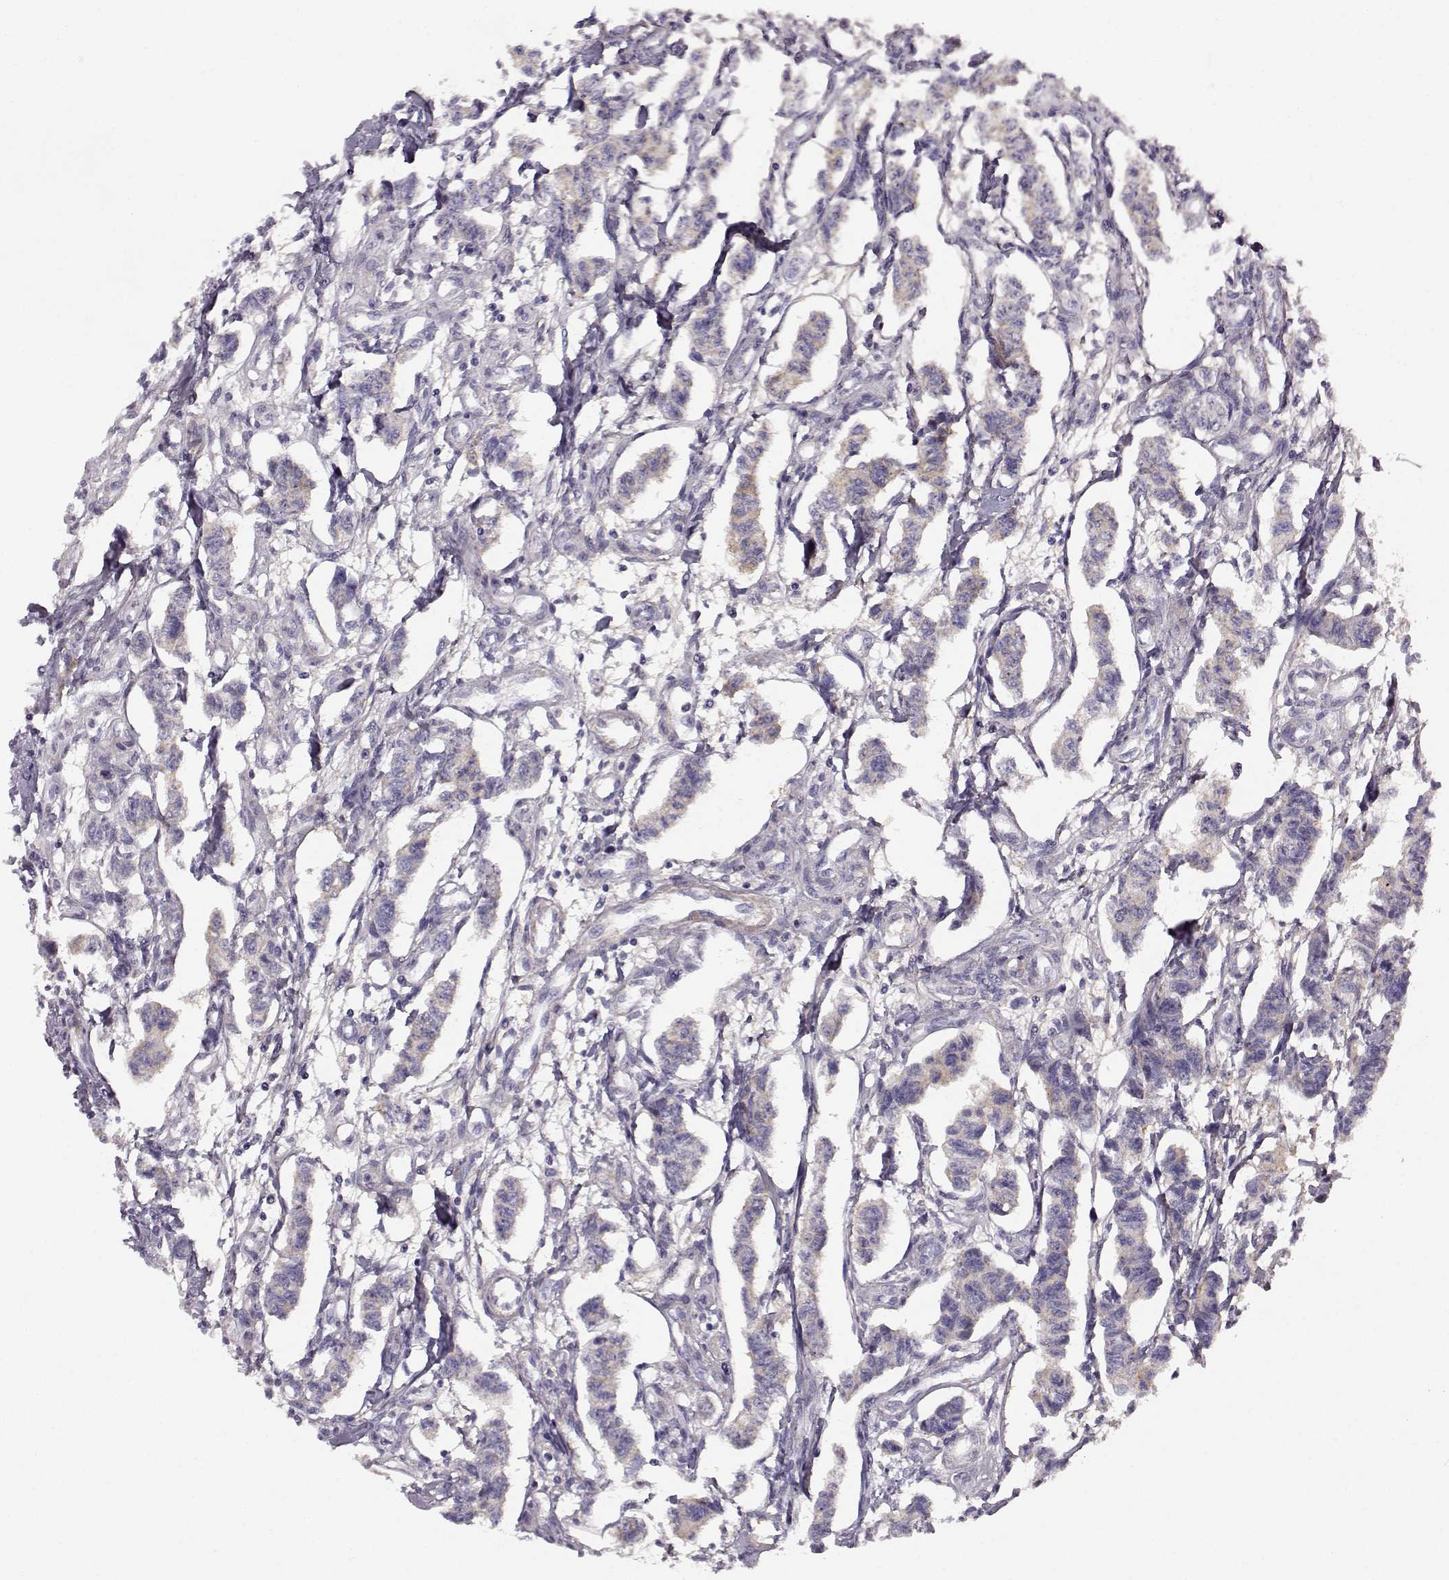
{"staining": {"intensity": "weak", "quantity": "<25%", "location": "cytoplasmic/membranous"}, "tissue": "carcinoid", "cell_type": "Tumor cells", "image_type": "cancer", "snomed": [{"axis": "morphology", "description": "Carcinoid, malignant, NOS"}, {"axis": "topography", "description": "Kidney"}], "caption": "An immunohistochemistry (IHC) micrograph of carcinoid (malignant) is shown. There is no staining in tumor cells of carcinoid (malignant). (Brightfield microscopy of DAB (3,3'-diaminobenzidine) immunohistochemistry at high magnification).", "gene": "TRIM69", "patient": {"sex": "female", "age": 41}}